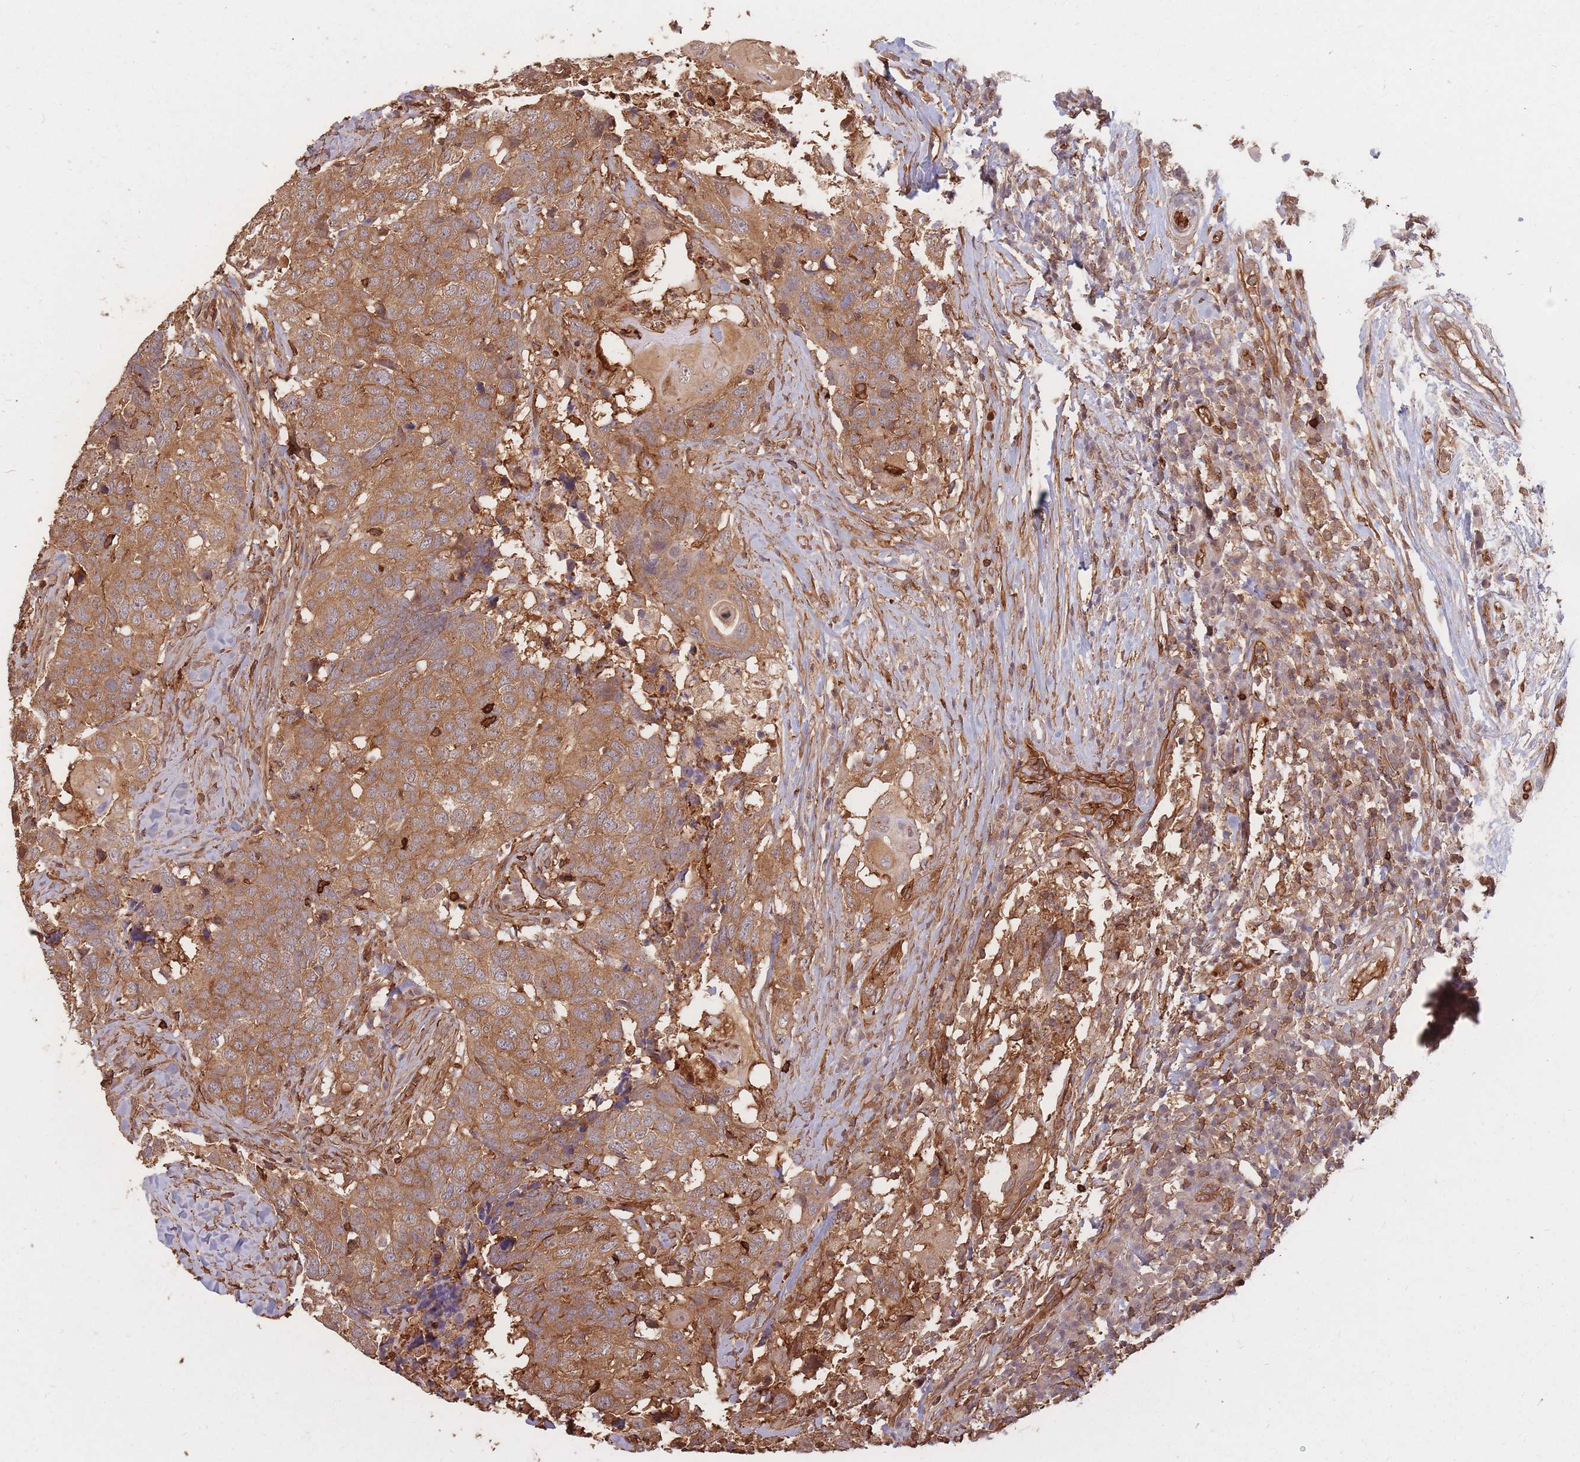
{"staining": {"intensity": "moderate", "quantity": ">75%", "location": "cytoplasmic/membranous"}, "tissue": "head and neck cancer", "cell_type": "Tumor cells", "image_type": "cancer", "snomed": [{"axis": "morphology", "description": "Normal tissue, NOS"}, {"axis": "morphology", "description": "Squamous cell carcinoma, NOS"}, {"axis": "topography", "description": "Skeletal muscle"}, {"axis": "topography", "description": "Vascular tissue"}, {"axis": "topography", "description": "Peripheral nerve tissue"}, {"axis": "topography", "description": "Head-Neck"}], "caption": "Human head and neck cancer stained with a brown dye shows moderate cytoplasmic/membranous positive expression in approximately >75% of tumor cells.", "gene": "PLS3", "patient": {"sex": "male", "age": 66}}